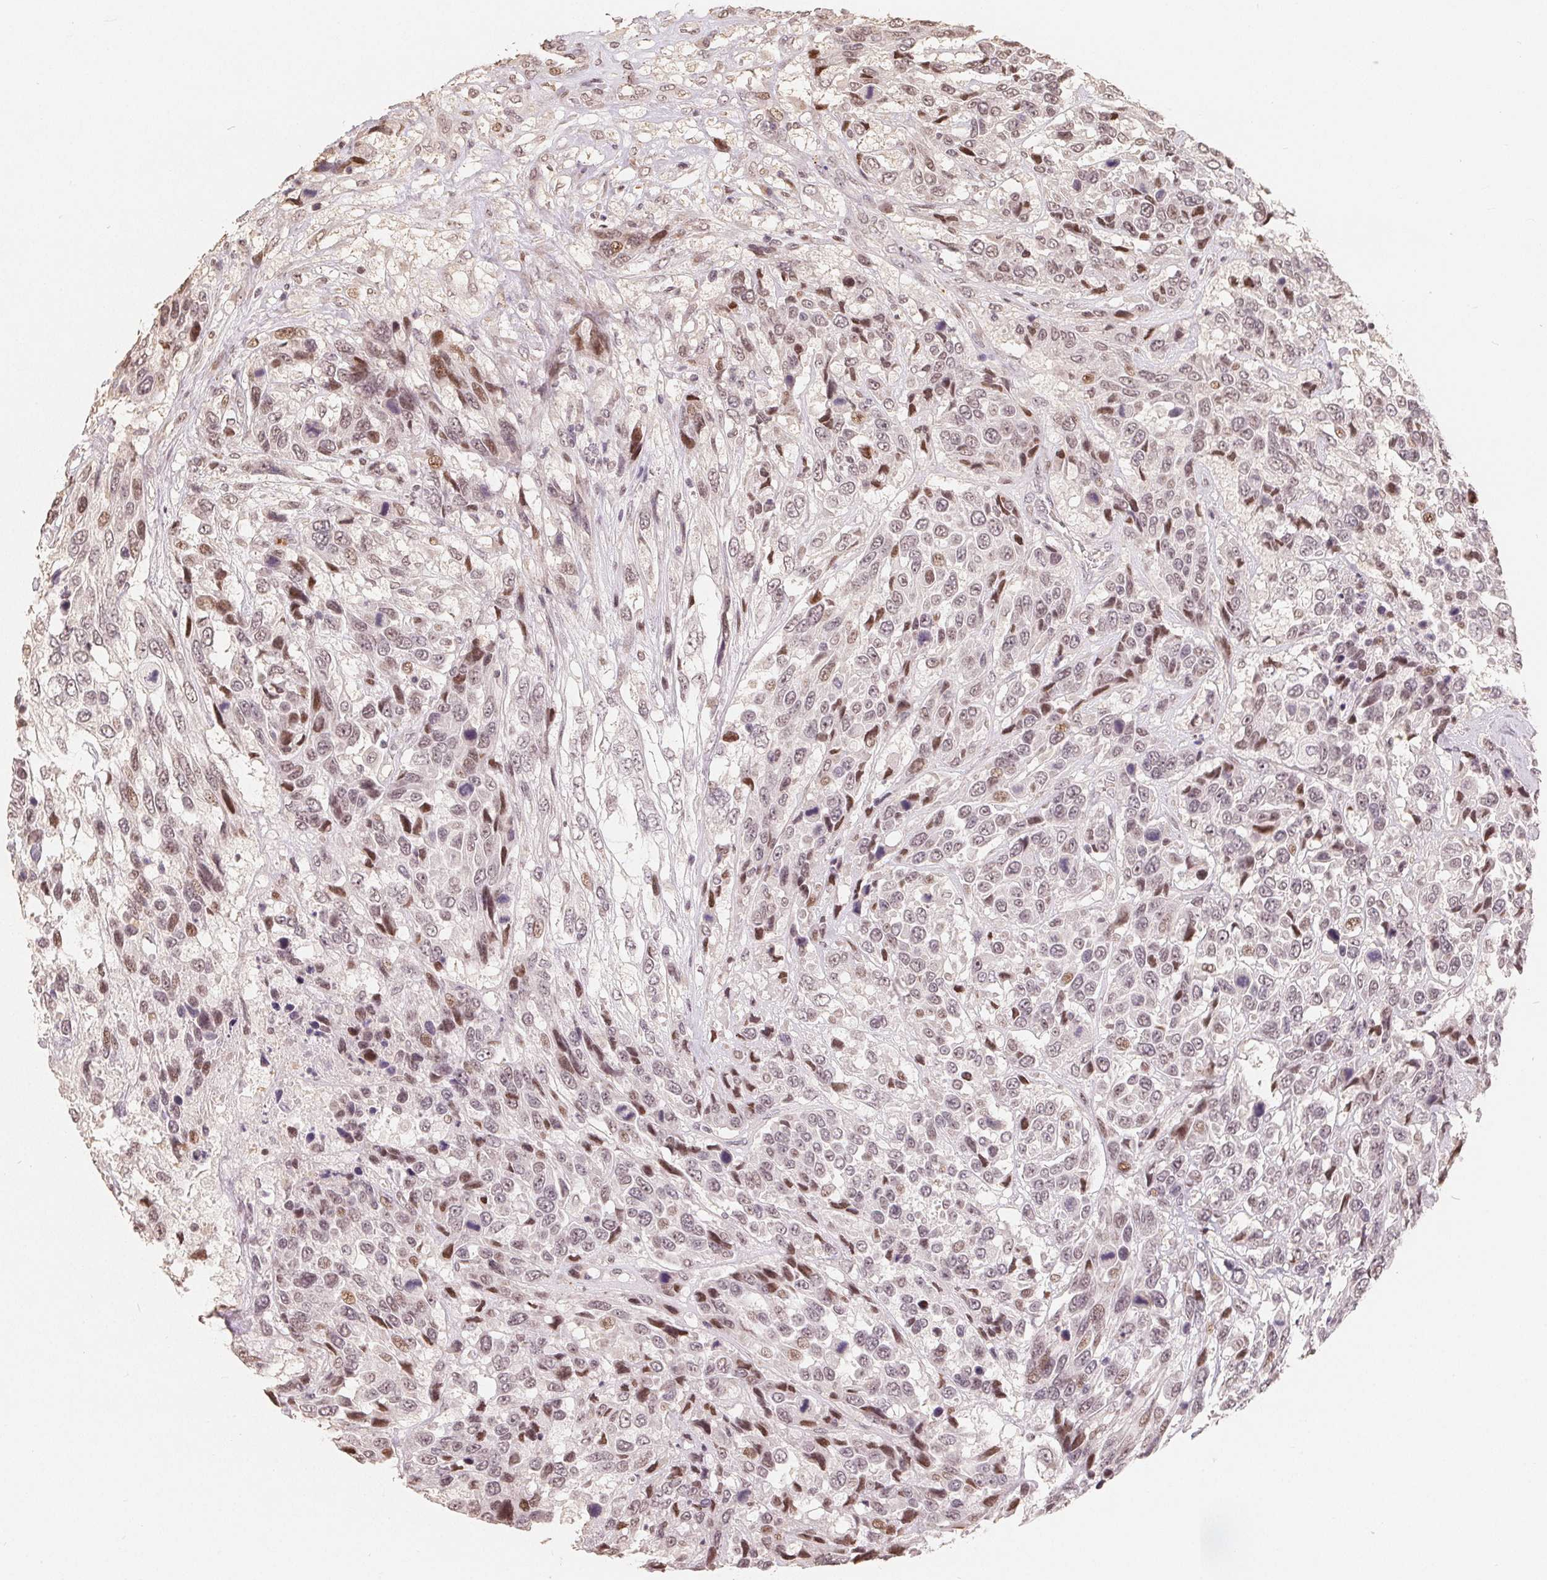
{"staining": {"intensity": "moderate", "quantity": "25%-75%", "location": "nuclear"}, "tissue": "urothelial cancer", "cell_type": "Tumor cells", "image_type": "cancer", "snomed": [{"axis": "morphology", "description": "Urothelial carcinoma, High grade"}, {"axis": "topography", "description": "Urinary bladder"}], "caption": "Brown immunohistochemical staining in human urothelial carcinoma (high-grade) demonstrates moderate nuclear staining in approximately 25%-75% of tumor cells. (IHC, brightfield microscopy, high magnification).", "gene": "CCDC138", "patient": {"sex": "female", "age": 70}}